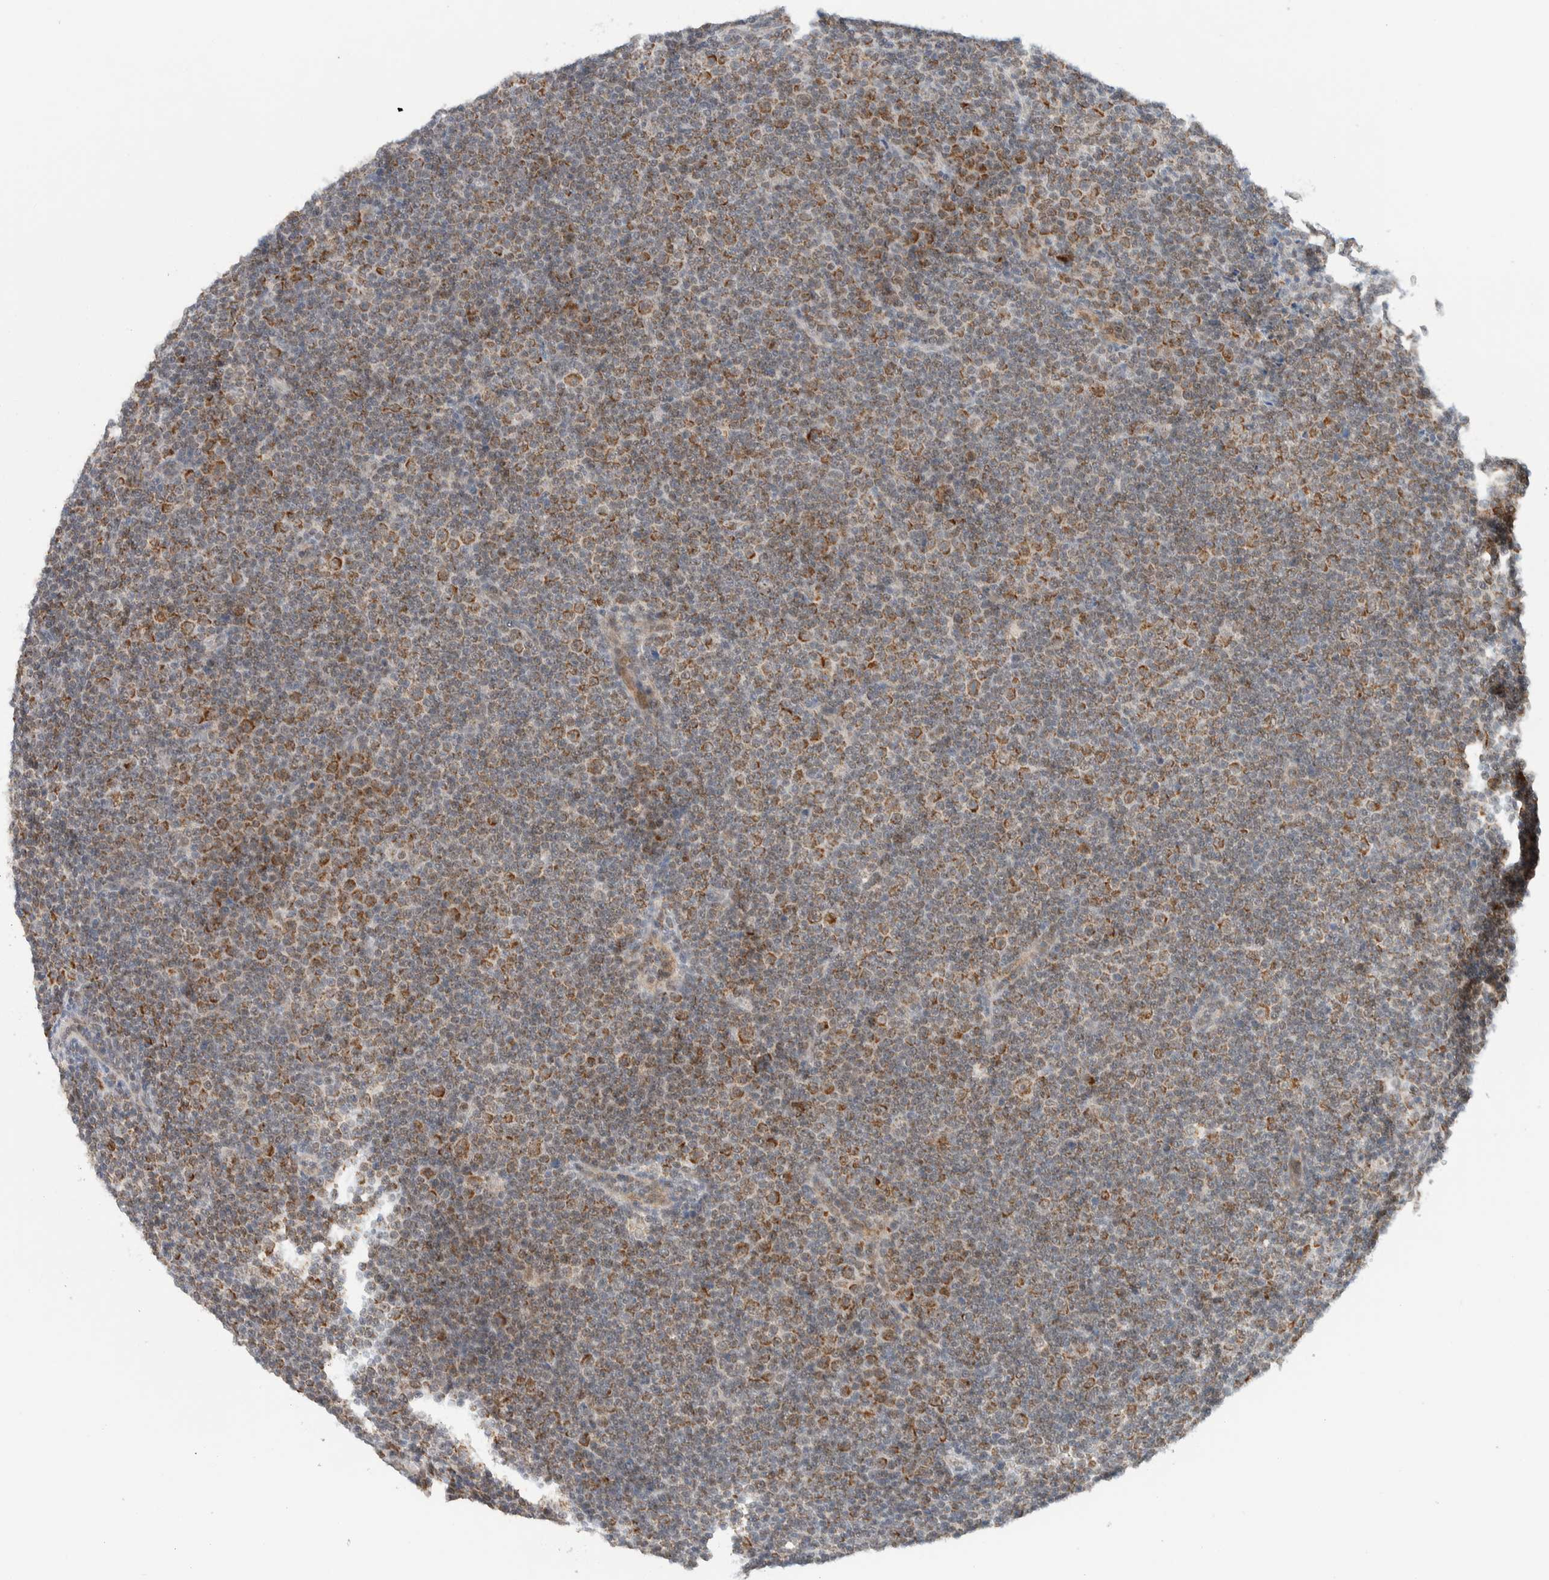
{"staining": {"intensity": "moderate", "quantity": ">75%", "location": "cytoplasmic/membranous"}, "tissue": "lymphoma", "cell_type": "Tumor cells", "image_type": "cancer", "snomed": [{"axis": "morphology", "description": "Malignant lymphoma, non-Hodgkin's type, Low grade"}, {"axis": "topography", "description": "Lymph node"}], "caption": "A brown stain highlights moderate cytoplasmic/membranous expression of a protein in human lymphoma tumor cells. (IHC, brightfield microscopy, high magnification).", "gene": "MRPL41", "patient": {"sex": "female", "age": 67}}